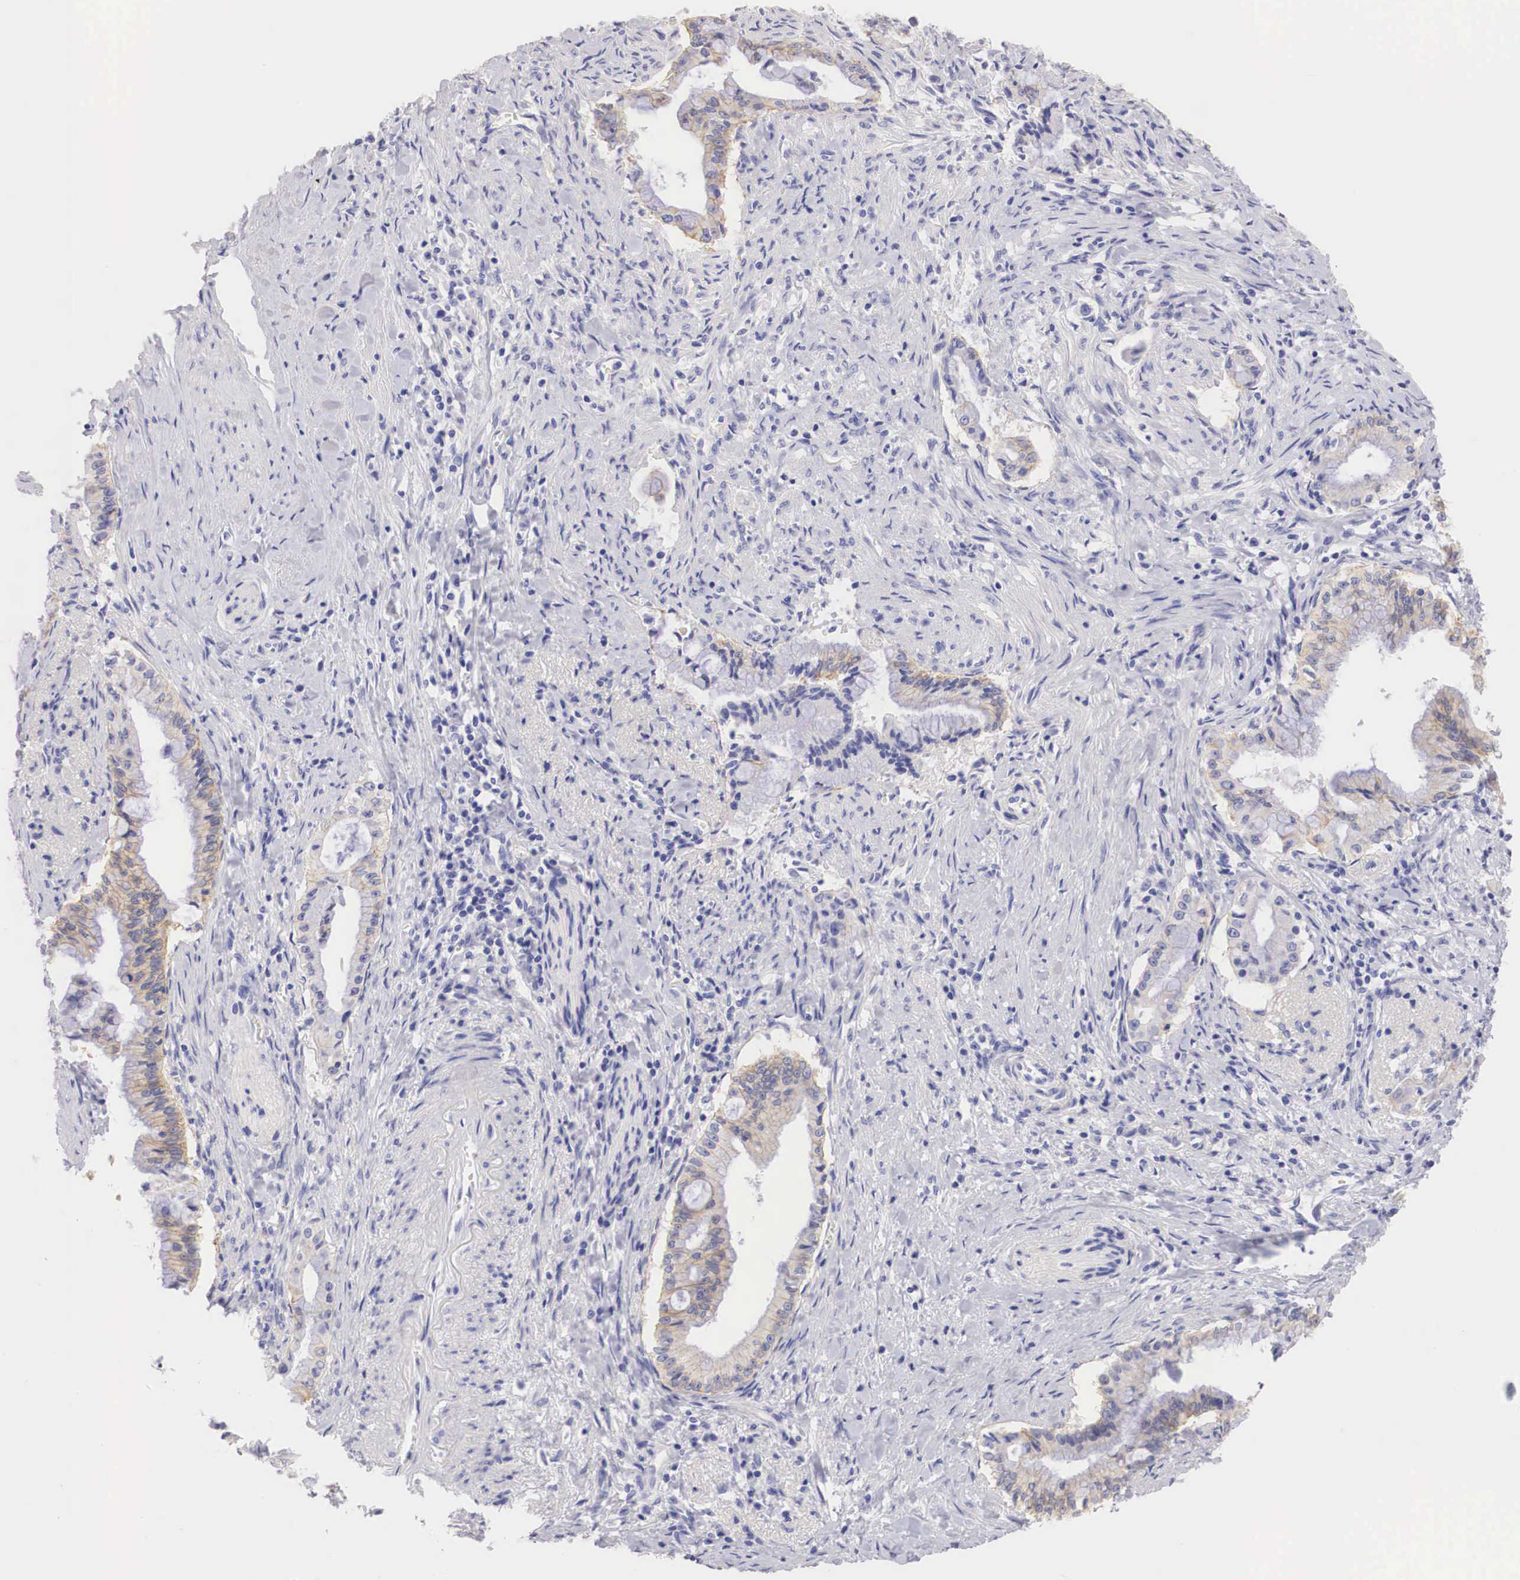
{"staining": {"intensity": "weak", "quantity": "25%-75%", "location": "cytoplasmic/membranous"}, "tissue": "pancreatic cancer", "cell_type": "Tumor cells", "image_type": "cancer", "snomed": [{"axis": "morphology", "description": "Adenocarcinoma, NOS"}, {"axis": "topography", "description": "Pancreas"}], "caption": "A micrograph of pancreatic cancer (adenocarcinoma) stained for a protein exhibits weak cytoplasmic/membranous brown staining in tumor cells. (DAB IHC, brown staining for protein, blue staining for nuclei).", "gene": "ERBB2", "patient": {"sex": "male", "age": 59}}